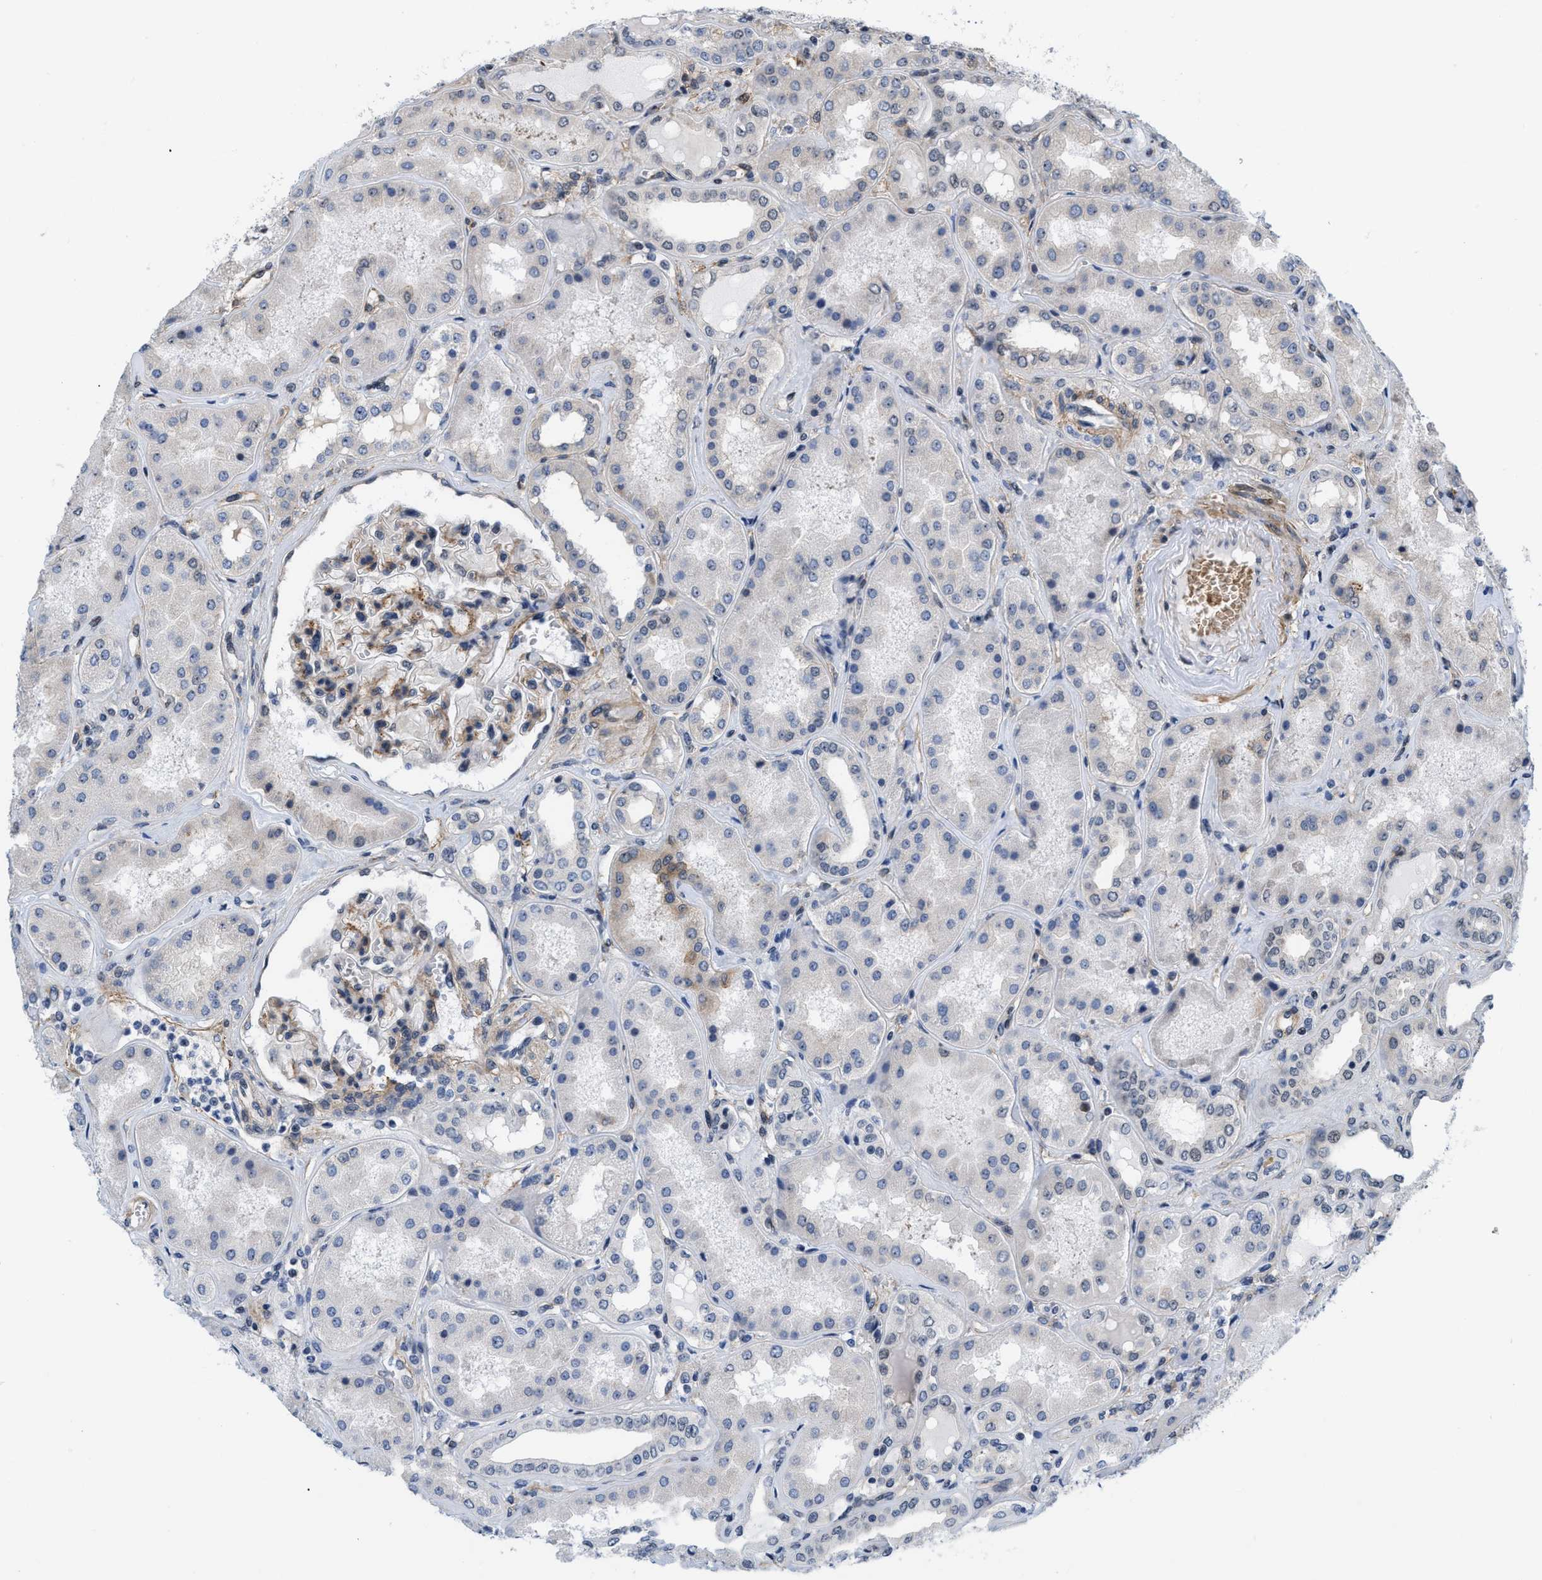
{"staining": {"intensity": "moderate", "quantity": "25%-75%", "location": "cytoplasmic/membranous,nuclear"}, "tissue": "kidney", "cell_type": "Cells in glomeruli", "image_type": "normal", "snomed": [{"axis": "morphology", "description": "Normal tissue, NOS"}, {"axis": "topography", "description": "Kidney"}], "caption": "Cells in glomeruli show medium levels of moderate cytoplasmic/membranous,nuclear staining in approximately 25%-75% of cells in normal kidney. The staining is performed using DAB brown chromogen to label protein expression. The nuclei are counter-stained blue using hematoxylin.", "gene": "GPRASP2", "patient": {"sex": "female", "age": 56}}